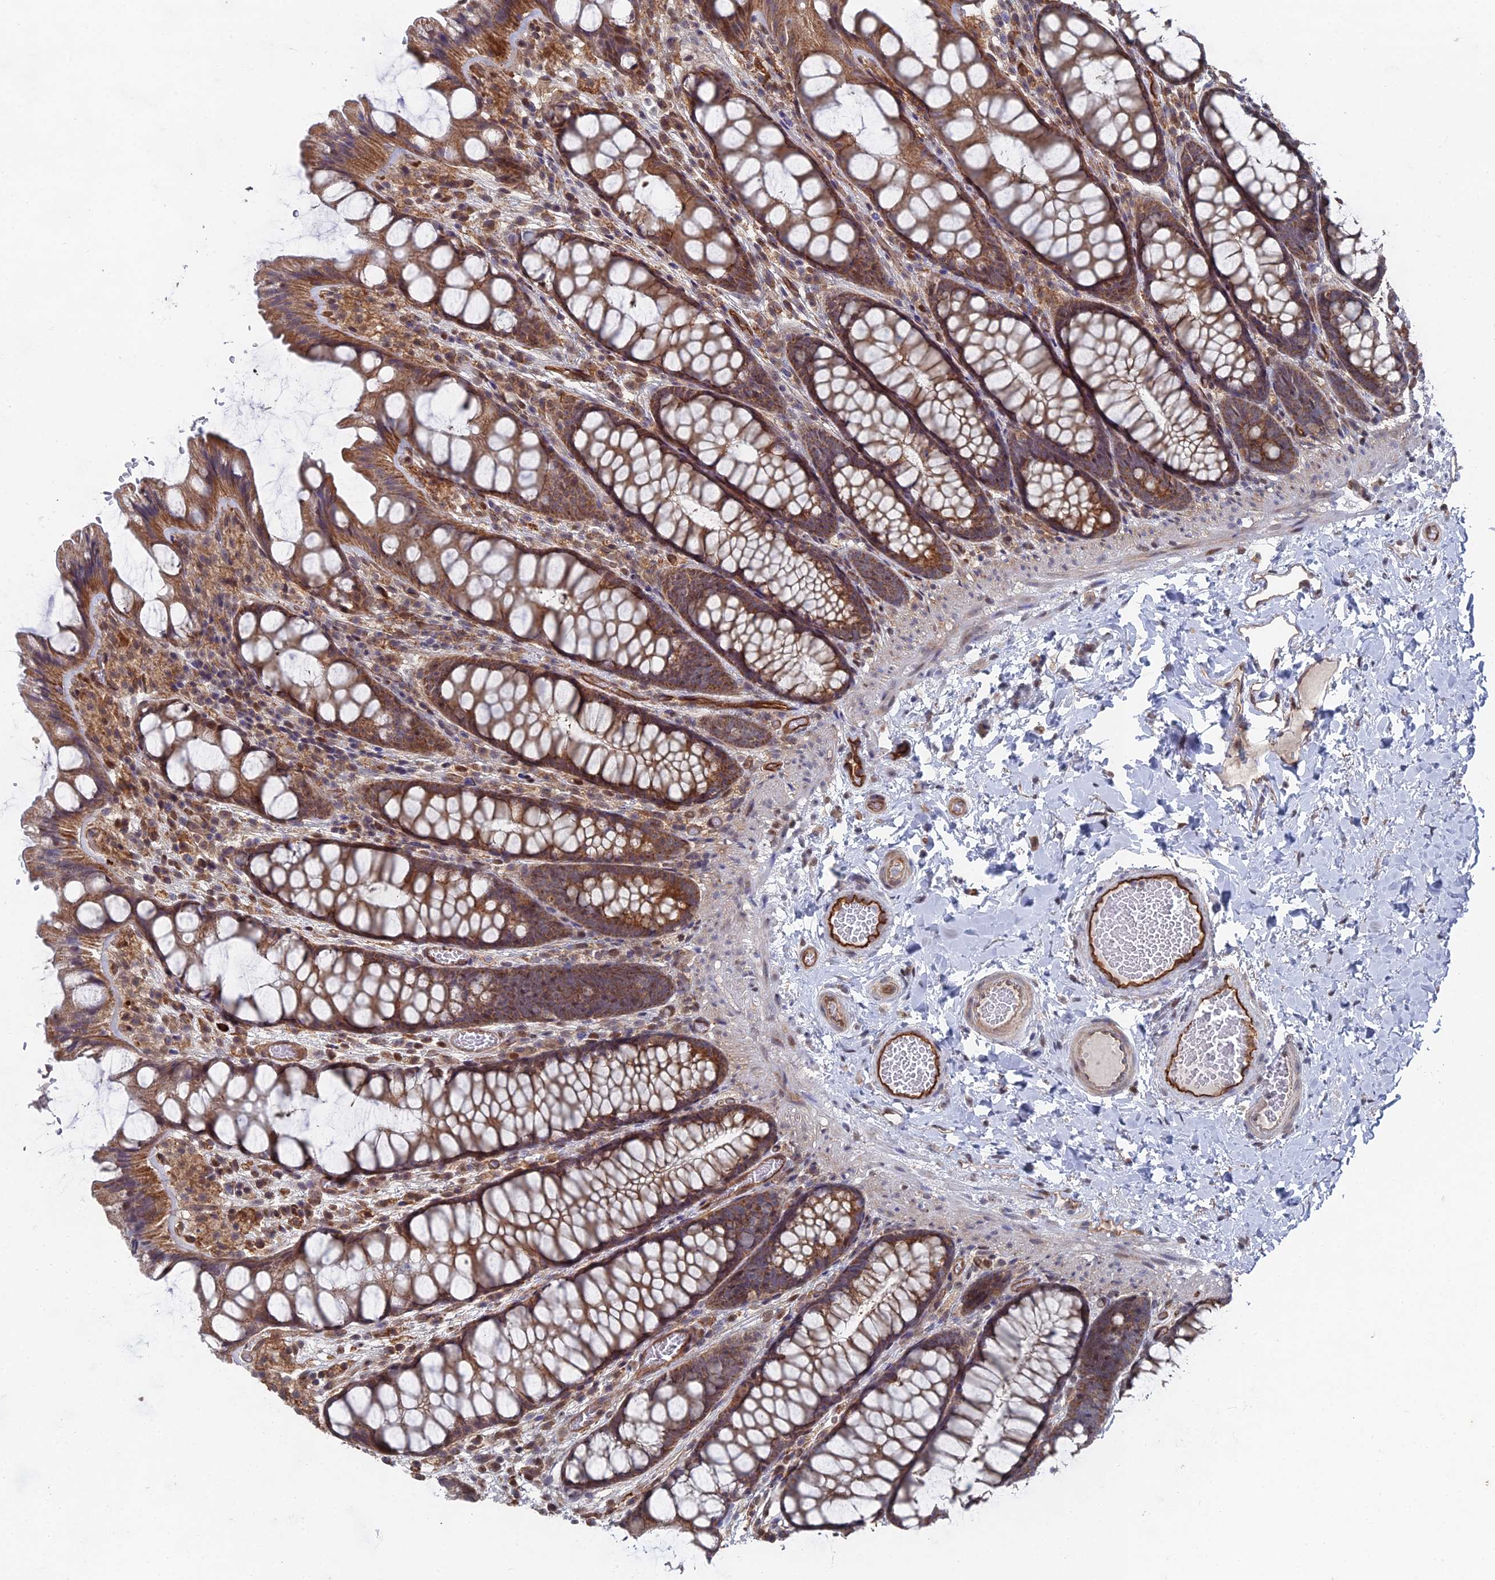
{"staining": {"intensity": "weak", "quantity": ">75%", "location": "cytoplasmic/membranous"}, "tissue": "colon", "cell_type": "Endothelial cells", "image_type": "normal", "snomed": [{"axis": "morphology", "description": "Normal tissue, NOS"}, {"axis": "topography", "description": "Colon"}], "caption": "A micrograph of colon stained for a protein demonstrates weak cytoplasmic/membranous brown staining in endothelial cells.", "gene": "UNC5D", "patient": {"sex": "male", "age": 47}}